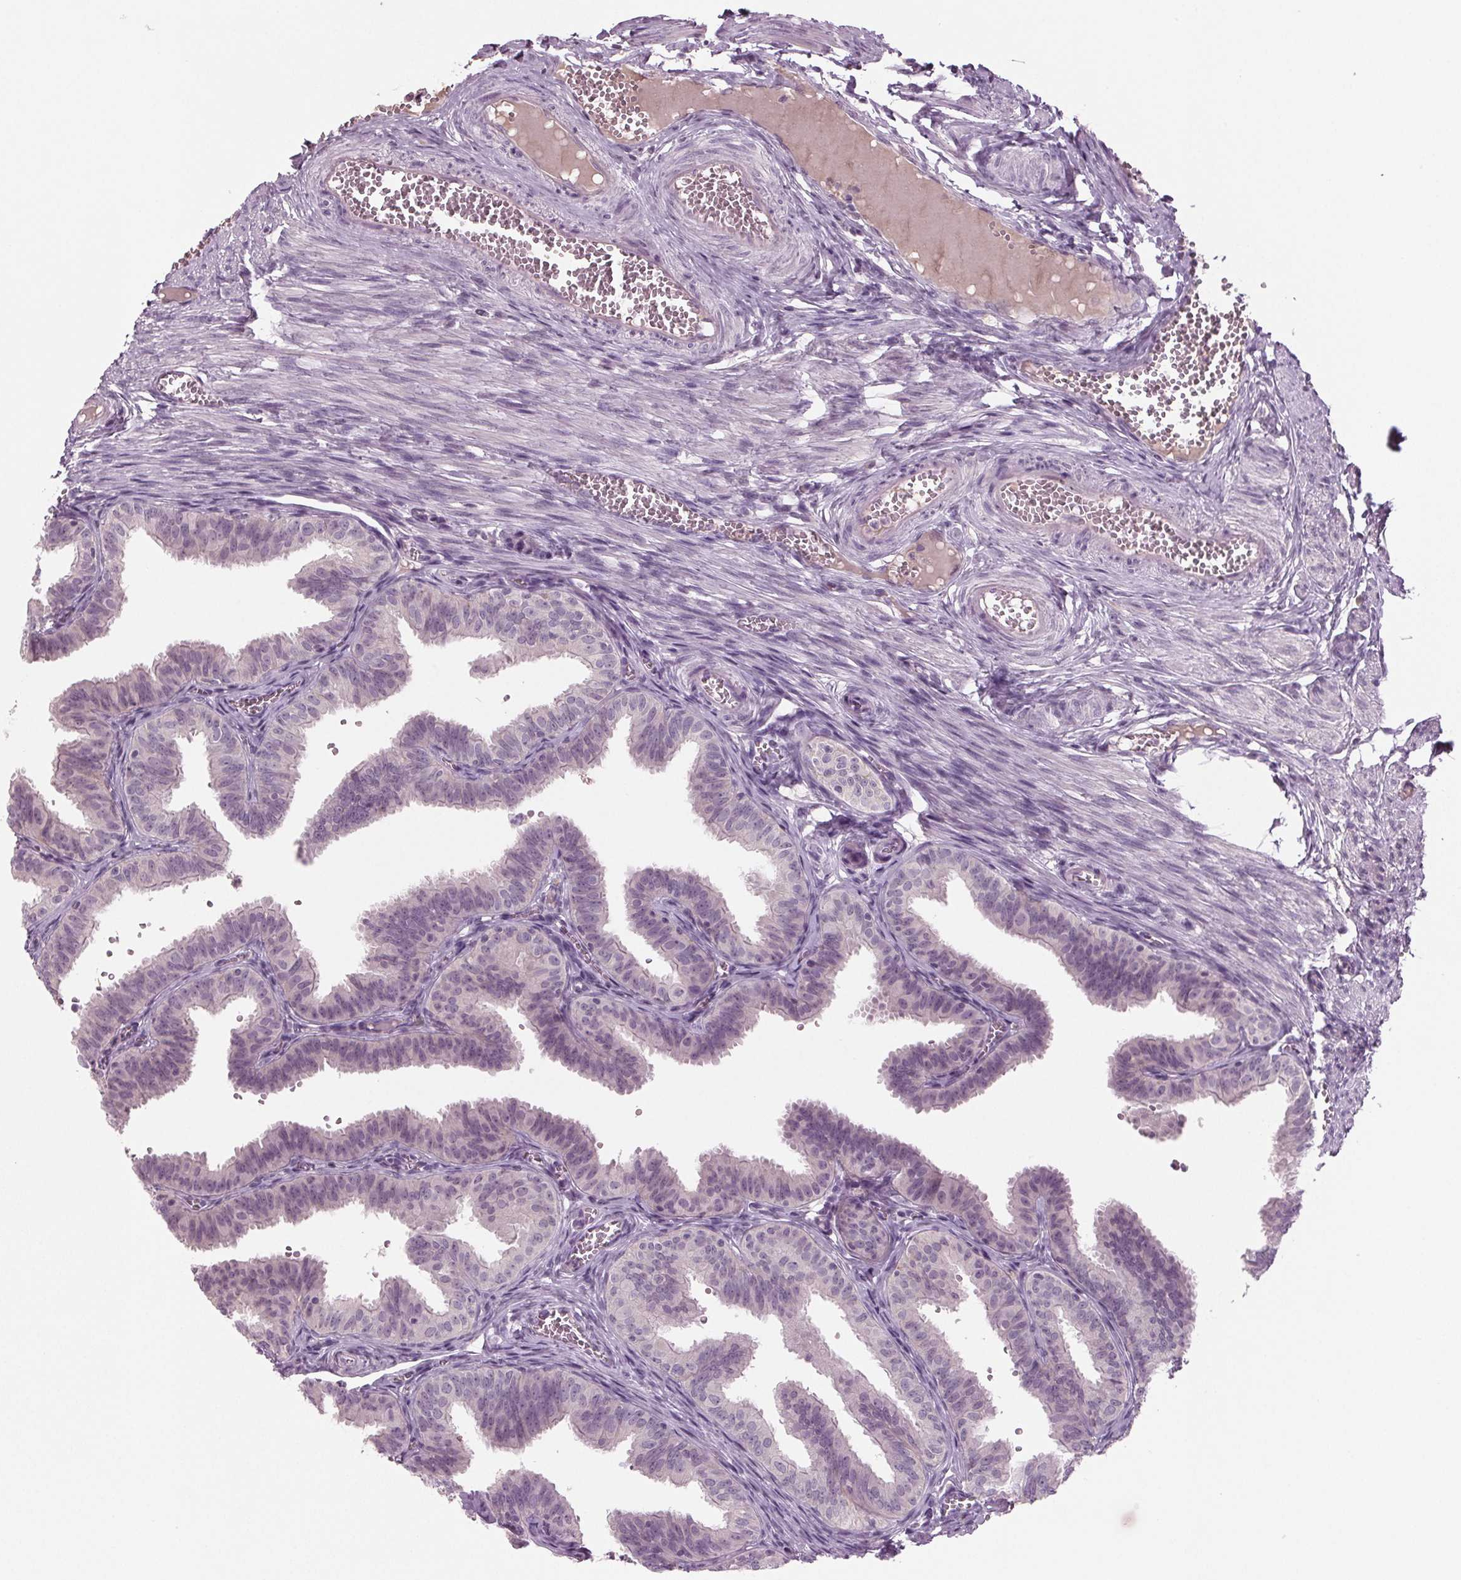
{"staining": {"intensity": "negative", "quantity": "none", "location": "none"}, "tissue": "fallopian tube", "cell_type": "Glandular cells", "image_type": "normal", "snomed": [{"axis": "morphology", "description": "Normal tissue, NOS"}, {"axis": "topography", "description": "Fallopian tube"}], "caption": "High magnification brightfield microscopy of benign fallopian tube stained with DAB (brown) and counterstained with hematoxylin (blue): glandular cells show no significant staining. (DAB immunohistochemistry (IHC) visualized using brightfield microscopy, high magnification).", "gene": "BHLHE22", "patient": {"sex": "female", "age": 25}}